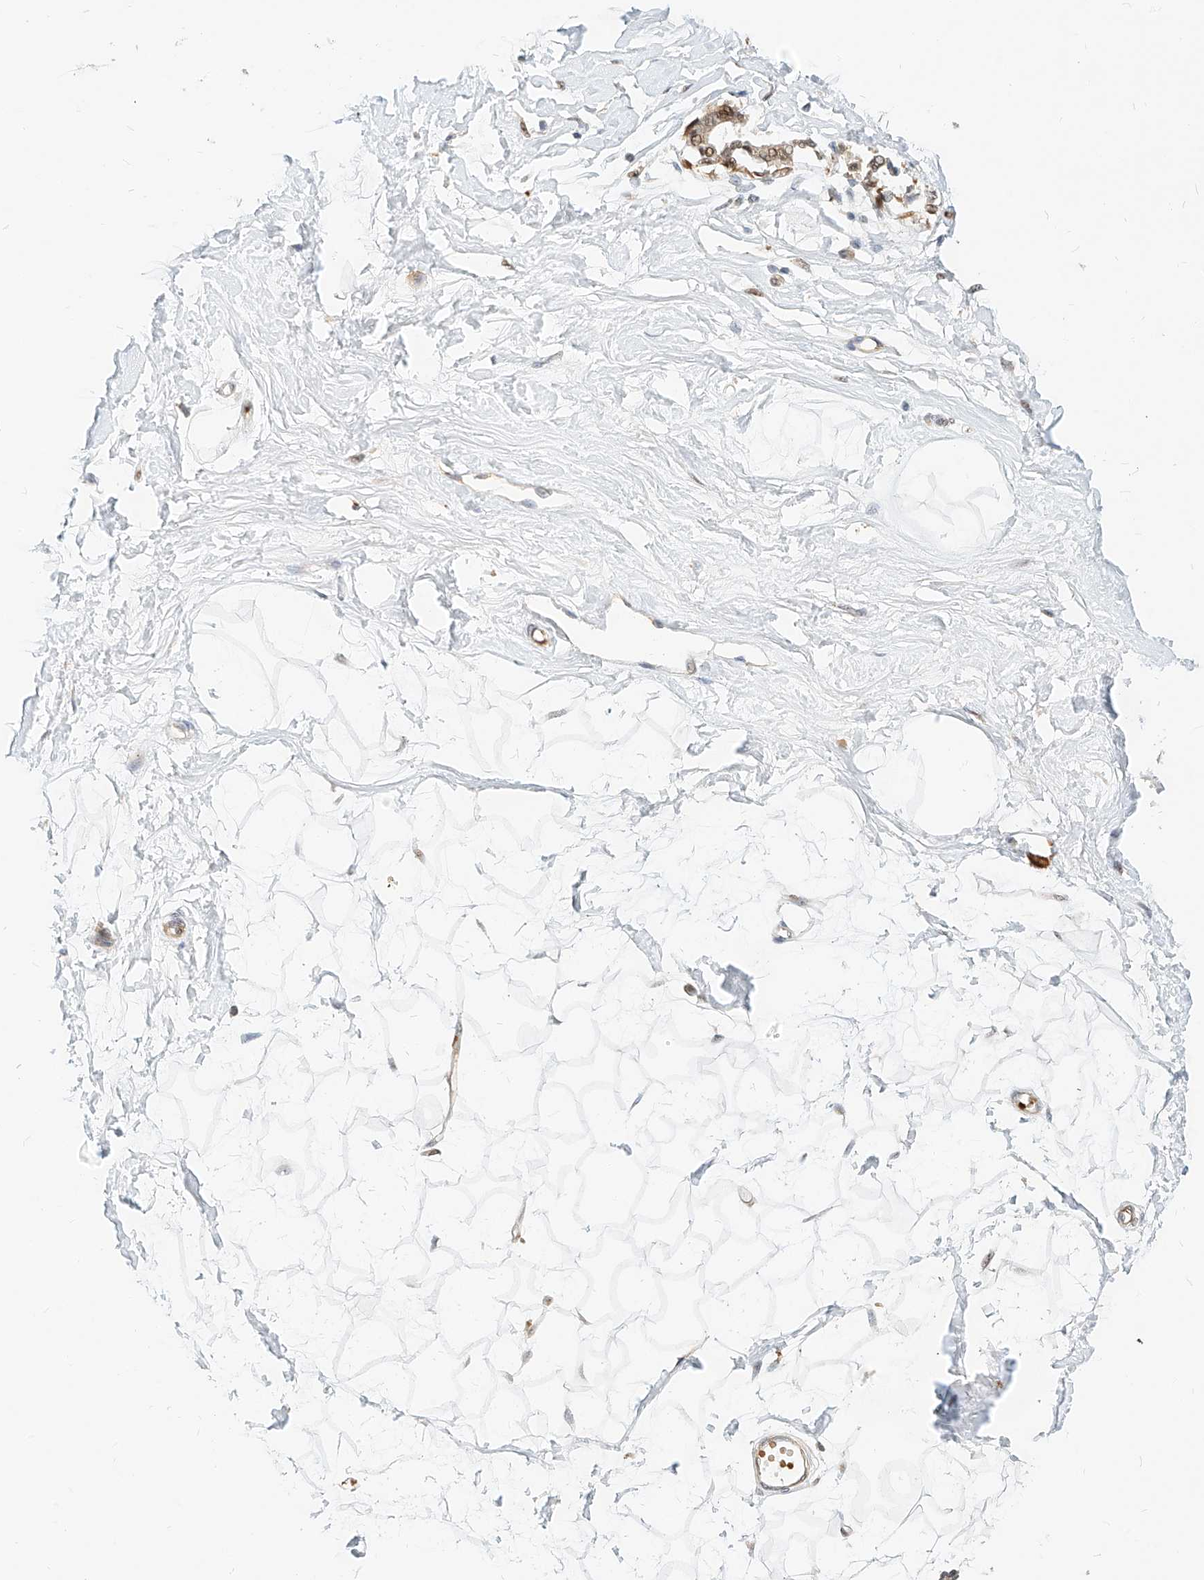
{"staining": {"intensity": "weak", "quantity": "<25%", "location": "nuclear"}, "tissue": "breast", "cell_type": "Adipocytes", "image_type": "normal", "snomed": [{"axis": "morphology", "description": "Normal tissue, NOS"}, {"axis": "topography", "description": "Breast"}], "caption": "This histopathology image is of benign breast stained with IHC to label a protein in brown with the nuclei are counter-stained blue. There is no expression in adipocytes. (DAB (3,3'-diaminobenzidine) immunohistochemistry visualized using brightfield microscopy, high magnification).", "gene": "CBX8", "patient": {"sex": "female", "age": 45}}